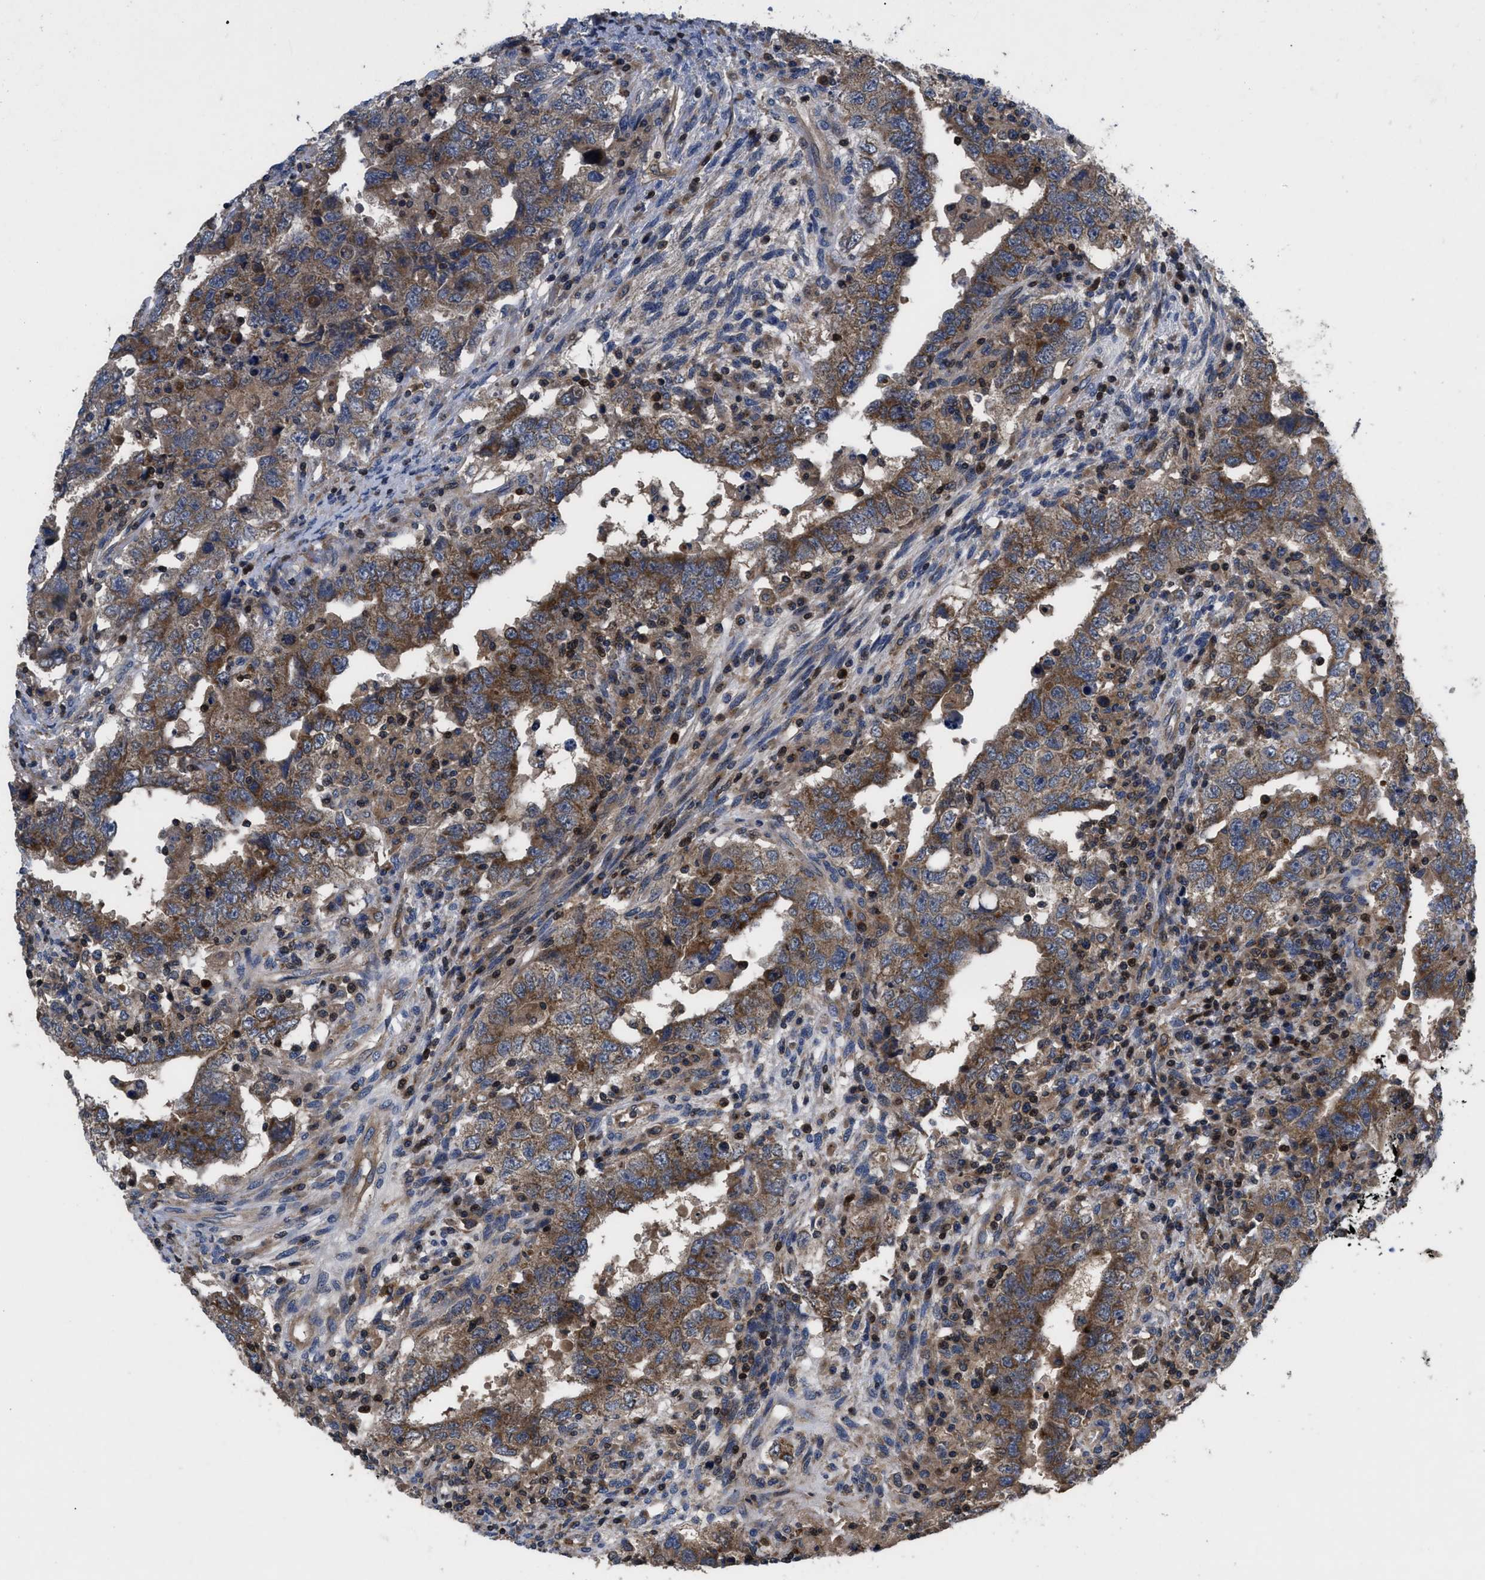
{"staining": {"intensity": "moderate", "quantity": ">75%", "location": "cytoplasmic/membranous"}, "tissue": "testis cancer", "cell_type": "Tumor cells", "image_type": "cancer", "snomed": [{"axis": "morphology", "description": "Carcinoma, Embryonal, NOS"}, {"axis": "topography", "description": "Testis"}], "caption": "DAB (3,3'-diaminobenzidine) immunohistochemical staining of testis embryonal carcinoma displays moderate cytoplasmic/membranous protein positivity in approximately >75% of tumor cells.", "gene": "YBEY", "patient": {"sex": "male", "age": 26}}